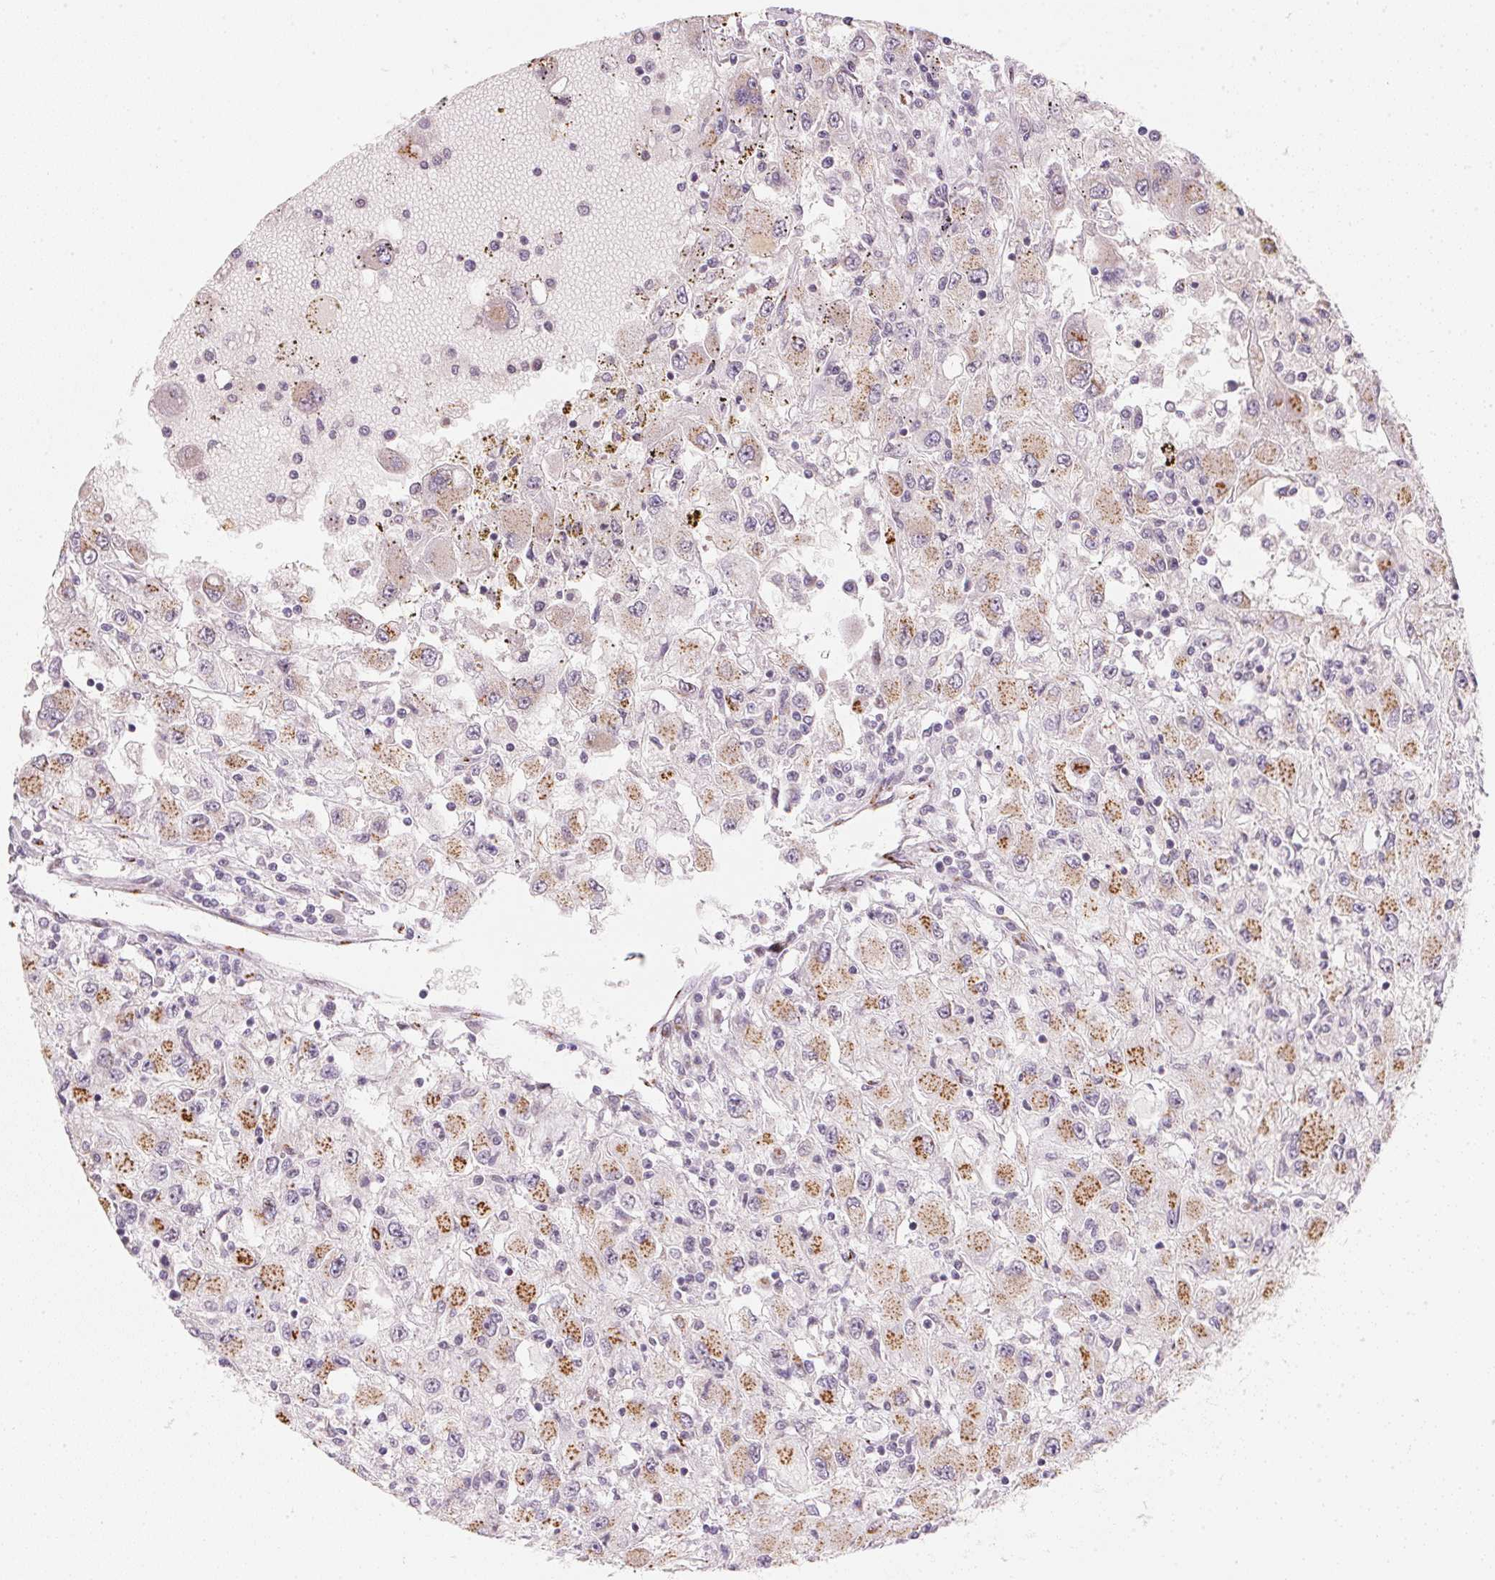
{"staining": {"intensity": "moderate", "quantity": ">75%", "location": "cytoplasmic/membranous"}, "tissue": "renal cancer", "cell_type": "Tumor cells", "image_type": "cancer", "snomed": [{"axis": "morphology", "description": "Adenocarcinoma, NOS"}, {"axis": "topography", "description": "Kidney"}], "caption": "Tumor cells display medium levels of moderate cytoplasmic/membranous positivity in about >75% of cells in renal adenocarcinoma.", "gene": "RAB22A", "patient": {"sex": "female", "age": 67}}